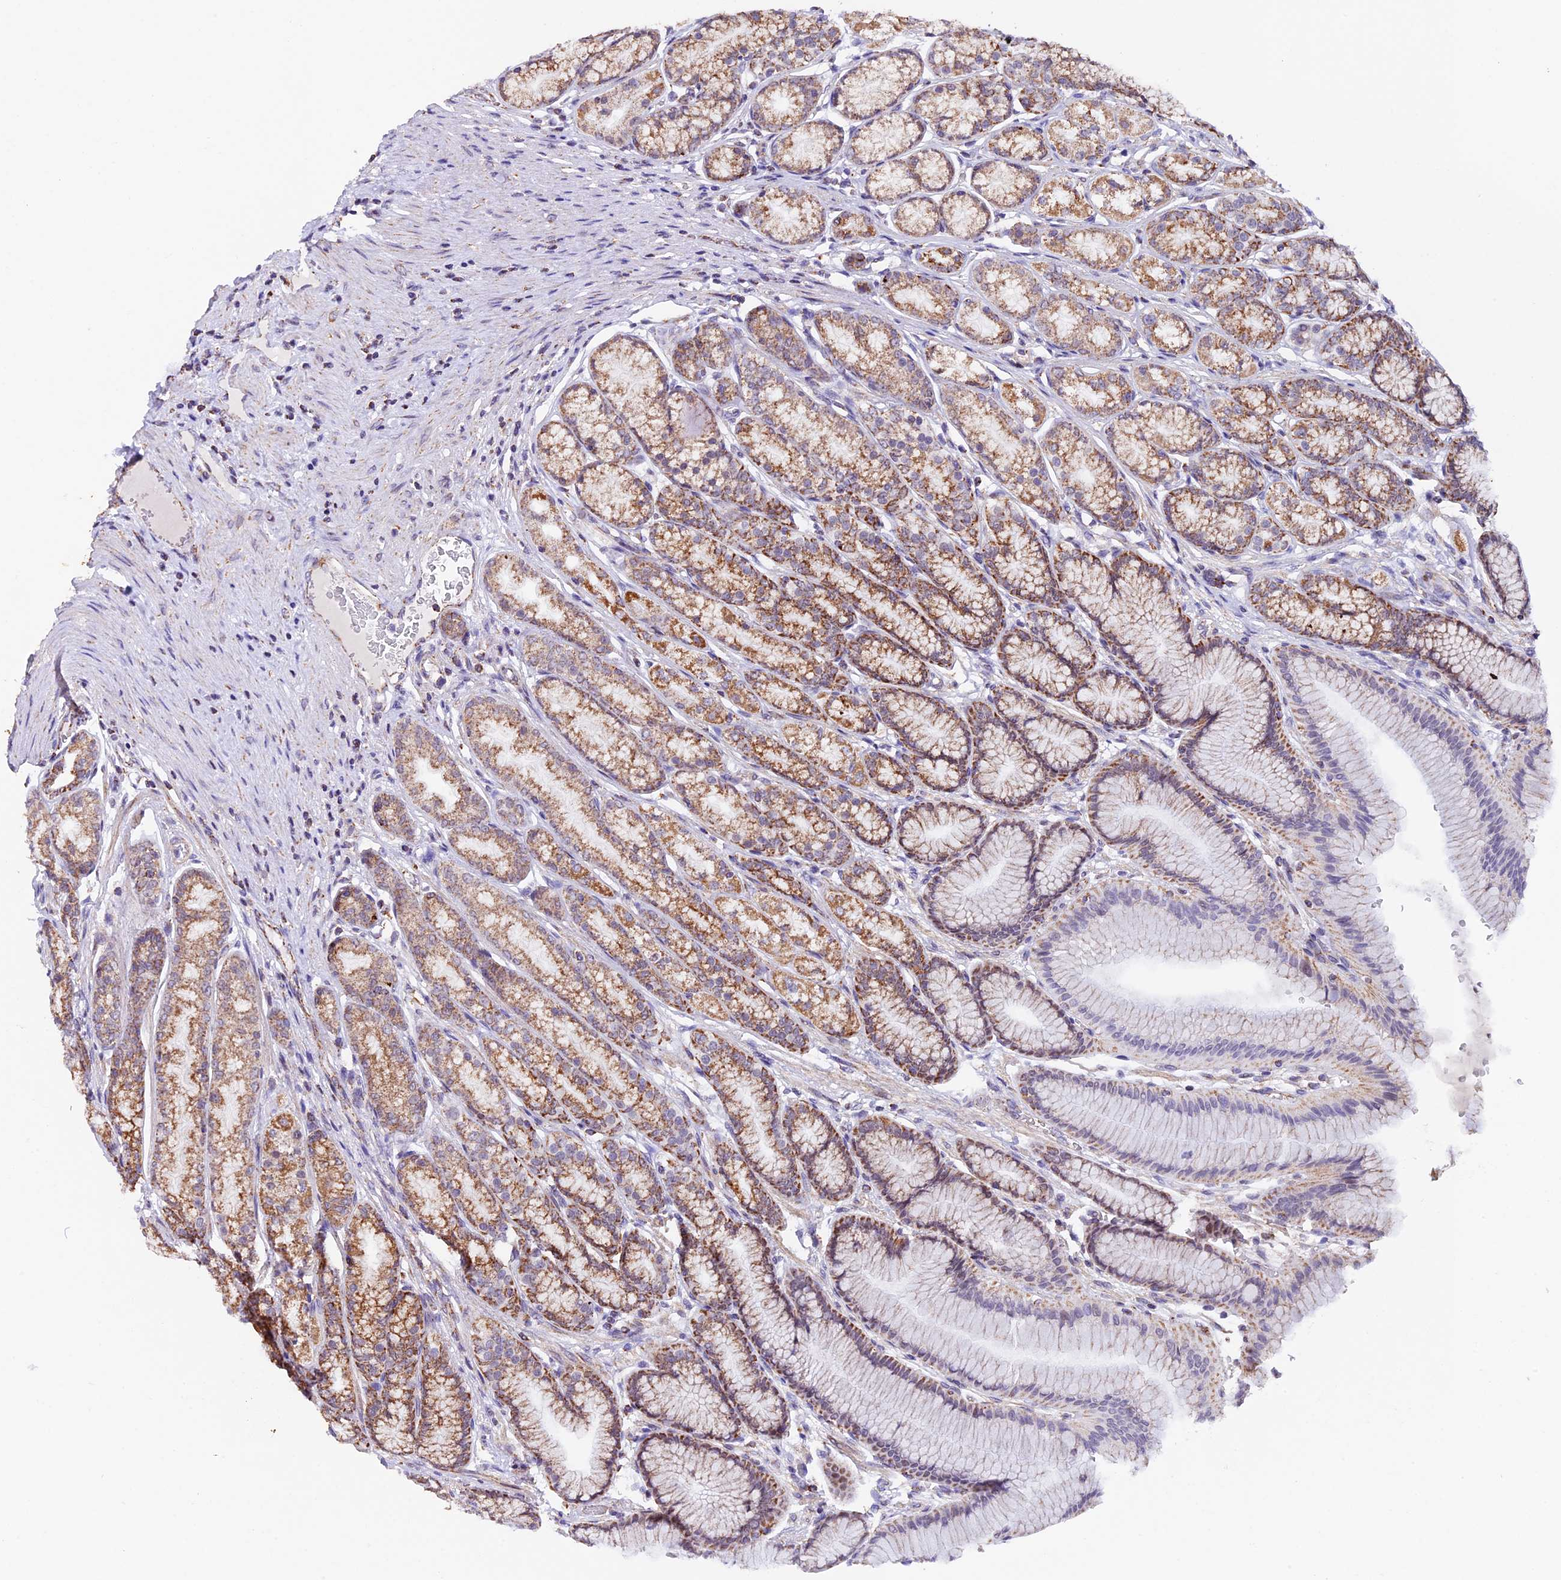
{"staining": {"intensity": "moderate", "quantity": "25%-75%", "location": "cytoplasmic/membranous"}, "tissue": "stomach", "cell_type": "Glandular cells", "image_type": "normal", "snomed": [{"axis": "morphology", "description": "Normal tissue, NOS"}, {"axis": "morphology", "description": "Adenocarcinoma, NOS"}, {"axis": "morphology", "description": "Adenocarcinoma, High grade"}, {"axis": "topography", "description": "Stomach, upper"}, {"axis": "topography", "description": "Stomach"}], "caption": "Immunohistochemical staining of unremarkable stomach reveals 25%-75% levels of moderate cytoplasmic/membranous protein positivity in approximately 25%-75% of glandular cells. (IHC, brightfield microscopy, high magnification).", "gene": "TFAM", "patient": {"sex": "female", "age": 65}}